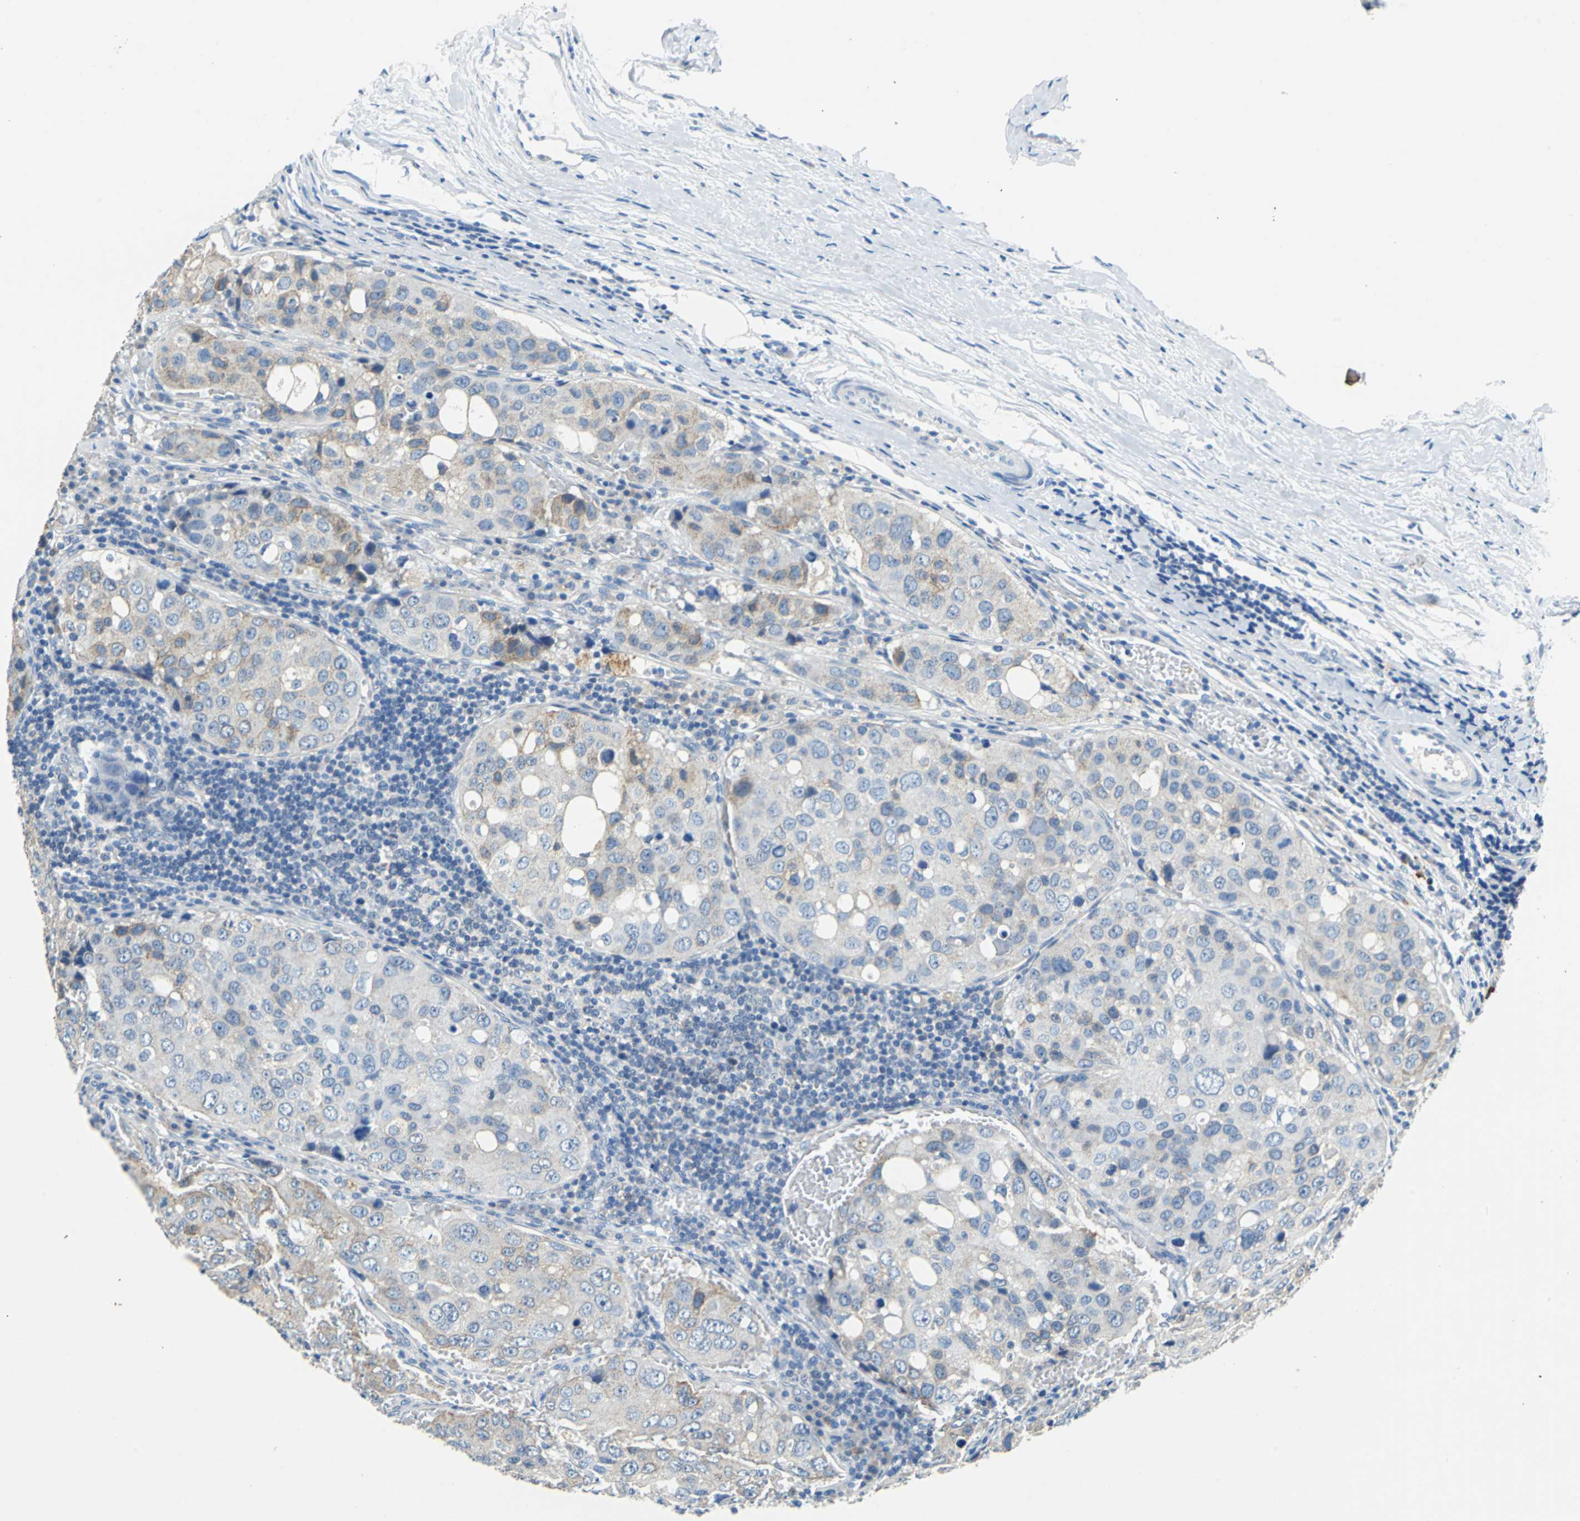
{"staining": {"intensity": "weak", "quantity": "<25%", "location": "cytoplasmic/membranous"}, "tissue": "urothelial cancer", "cell_type": "Tumor cells", "image_type": "cancer", "snomed": [{"axis": "morphology", "description": "Urothelial carcinoma, High grade"}, {"axis": "topography", "description": "Lymph node"}, {"axis": "topography", "description": "Urinary bladder"}], "caption": "The micrograph shows no staining of tumor cells in urothelial carcinoma (high-grade).", "gene": "TEX264", "patient": {"sex": "male", "age": 51}}